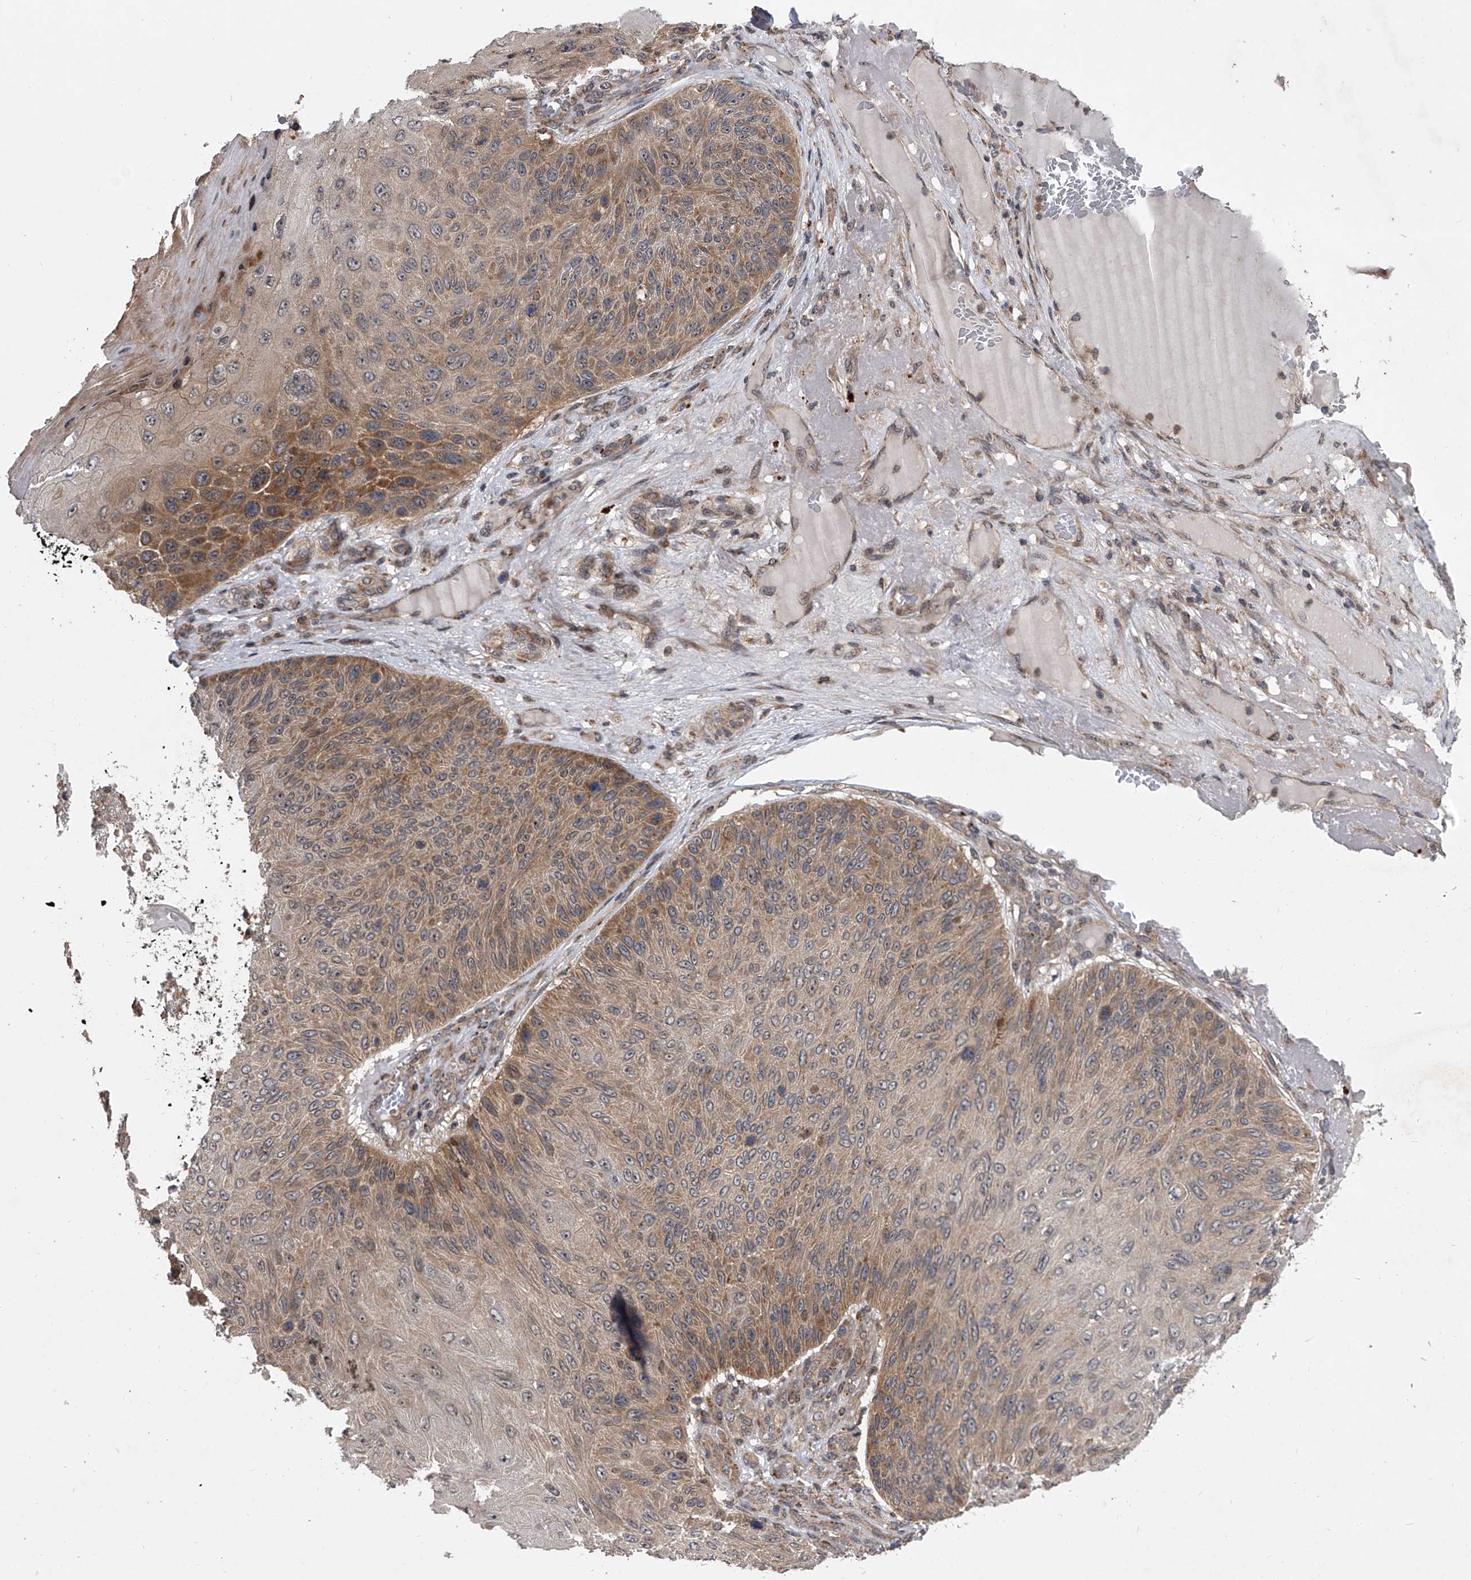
{"staining": {"intensity": "moderate", "quantity": "25%-75%", "location": "cytoplasmic/membranous"}, "tissue": "skin cancer", "cell_type": "Tumor cells", "image_type": "cancer", "snomed": [{"axis": "morphology", "description": "Squamous cell carcinoma, NOS"}, {"axis": "topography", "description": "Skin"}], "caption": "A brown stain highlights moderate cytoplasmic/membranous staining of a protein in human skin cancer (squamous cell carcinoma) tumor cells.", "gene": "GEMIN8", "patient": {"sex": "female", "age": 88}}